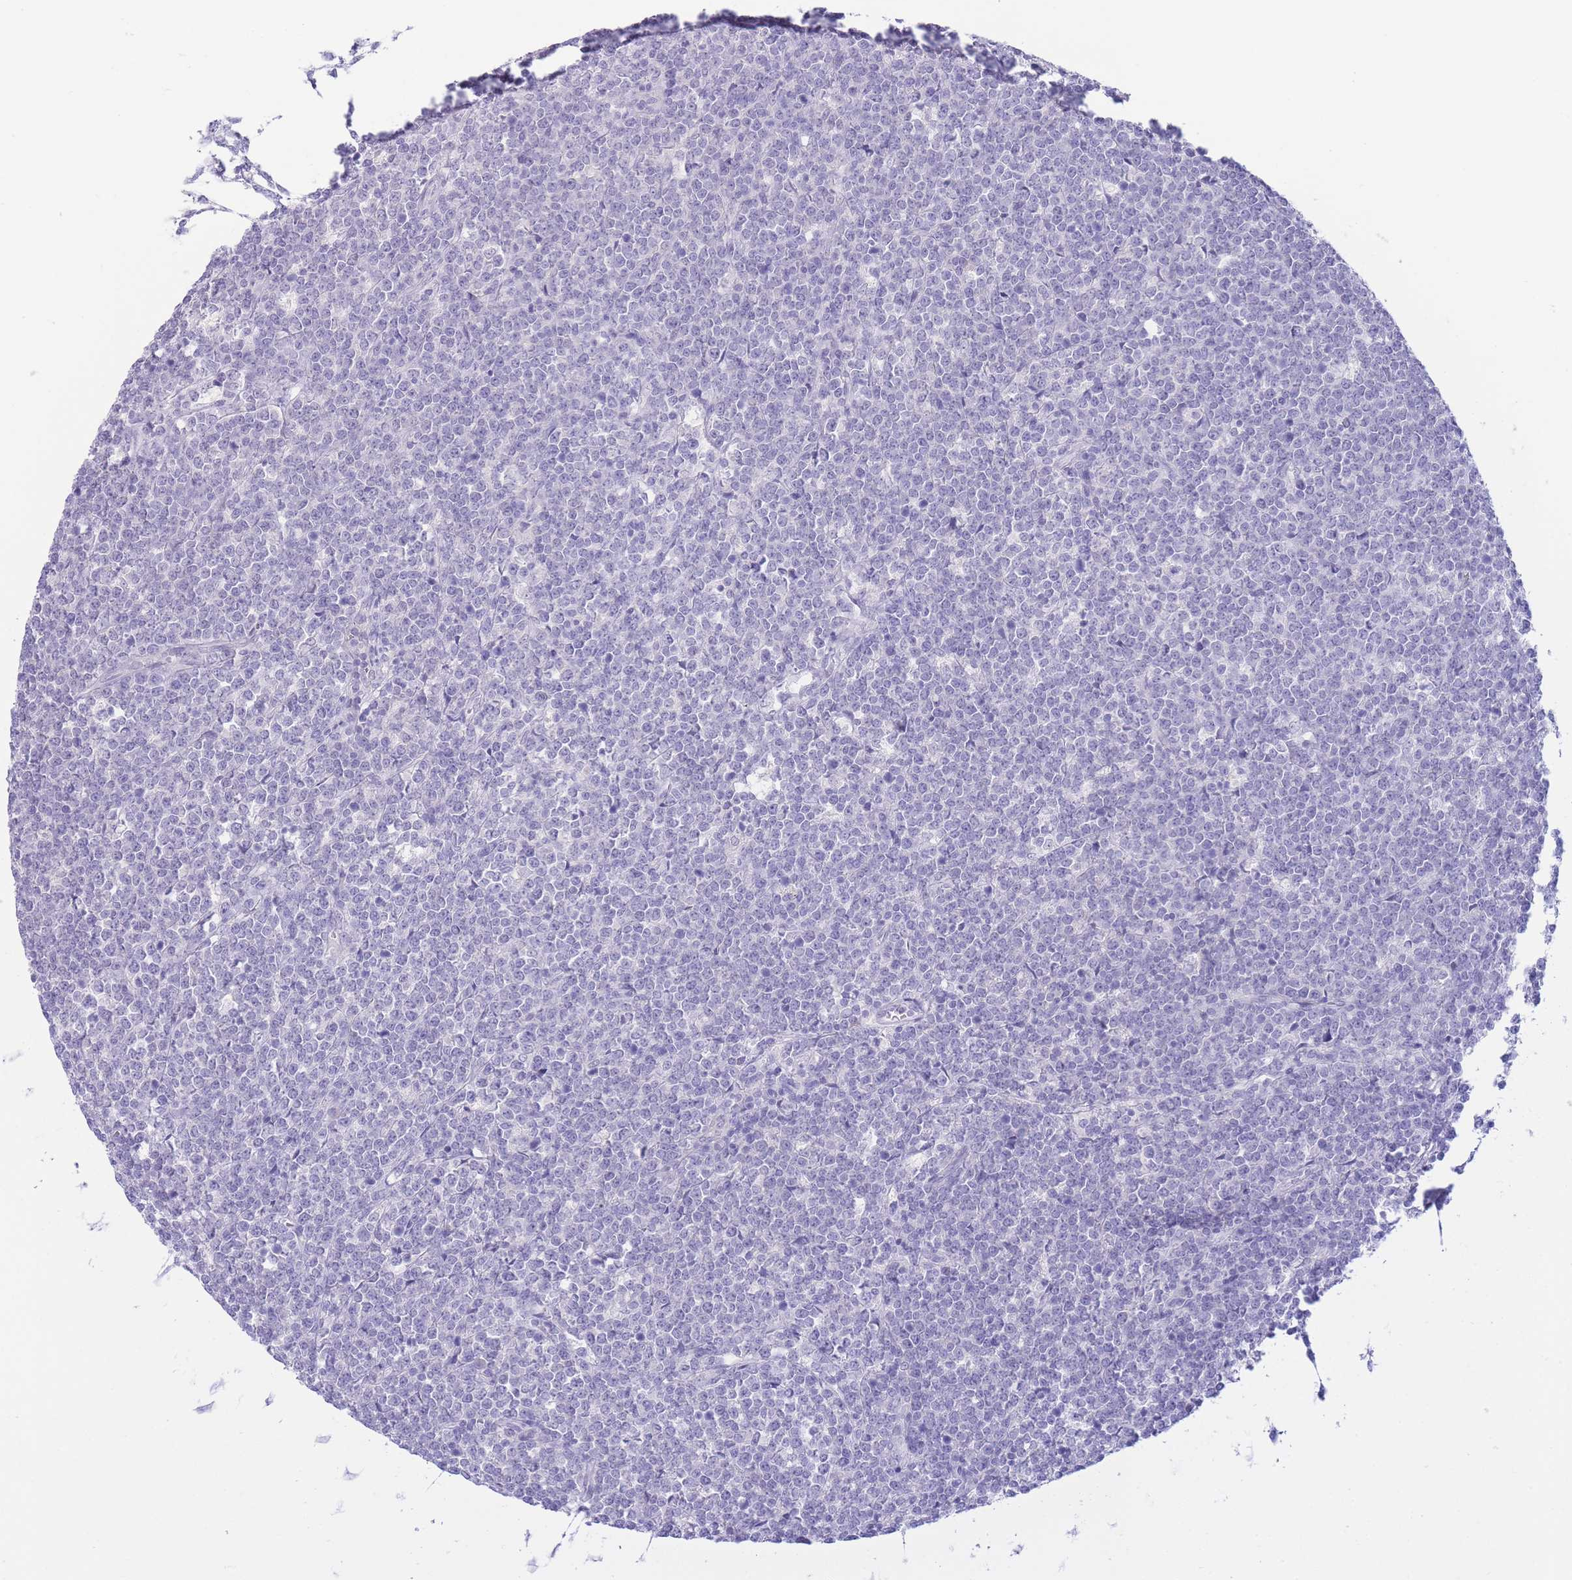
{"staining": {"intensity": "negative", "quantity": "none", "location": "none"}, "tissue": "lymphoma", "cell_type": "Tumor cells", "image_type": "cancer", "snomed": [{"axis": "morphology", "description": "Malignant lymphoma, non-Hodgkin's type, High grade"}, {"axis": "topography", "description": "Small intestine"}], "caption": "Photomicrograph shows no protein staining in tumor cells of lymphoma tissue.", "gene": "ASAP3", "patient": {"sex": "male", "age": 8}}